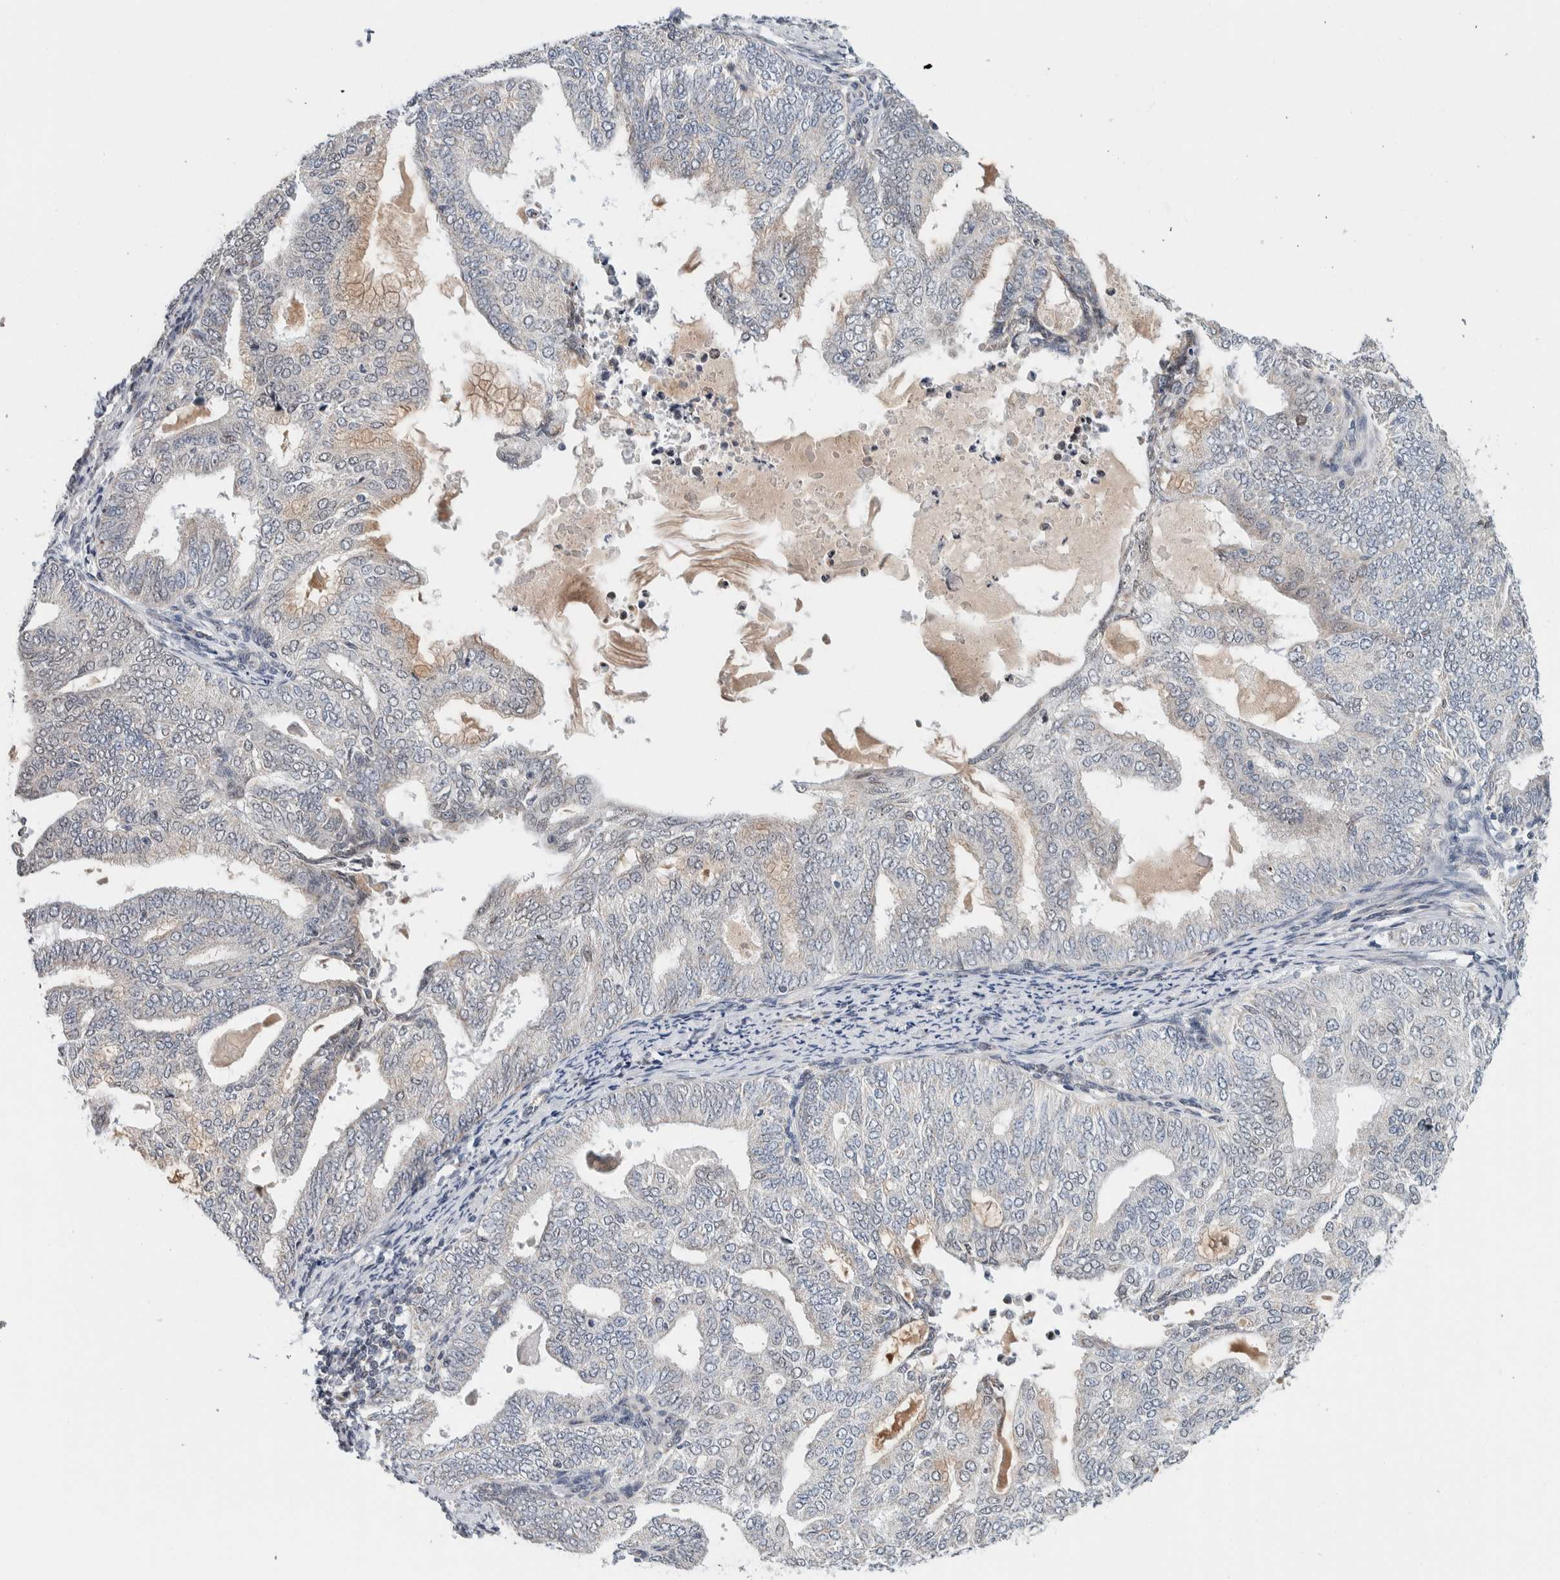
{"staining": {"intensity": "negative", "quantity": "none", "location": "none"}, "tissue": "endometrial cancer", "cell_type": "Tumor cells", "image_type": "cancer", "snomed": [{"axis": "morphology", "description": "Adenocarcinoma, NOS"}, {"axis": "topography", "description": "Endometrium"}], "caption": "Protein analysis of adenocarcinoma (endometrial) demonstrates no significant positivity in tumor cells.", "gene": "NEUROD1", "patient": {"sex": "female", "age": 58}}